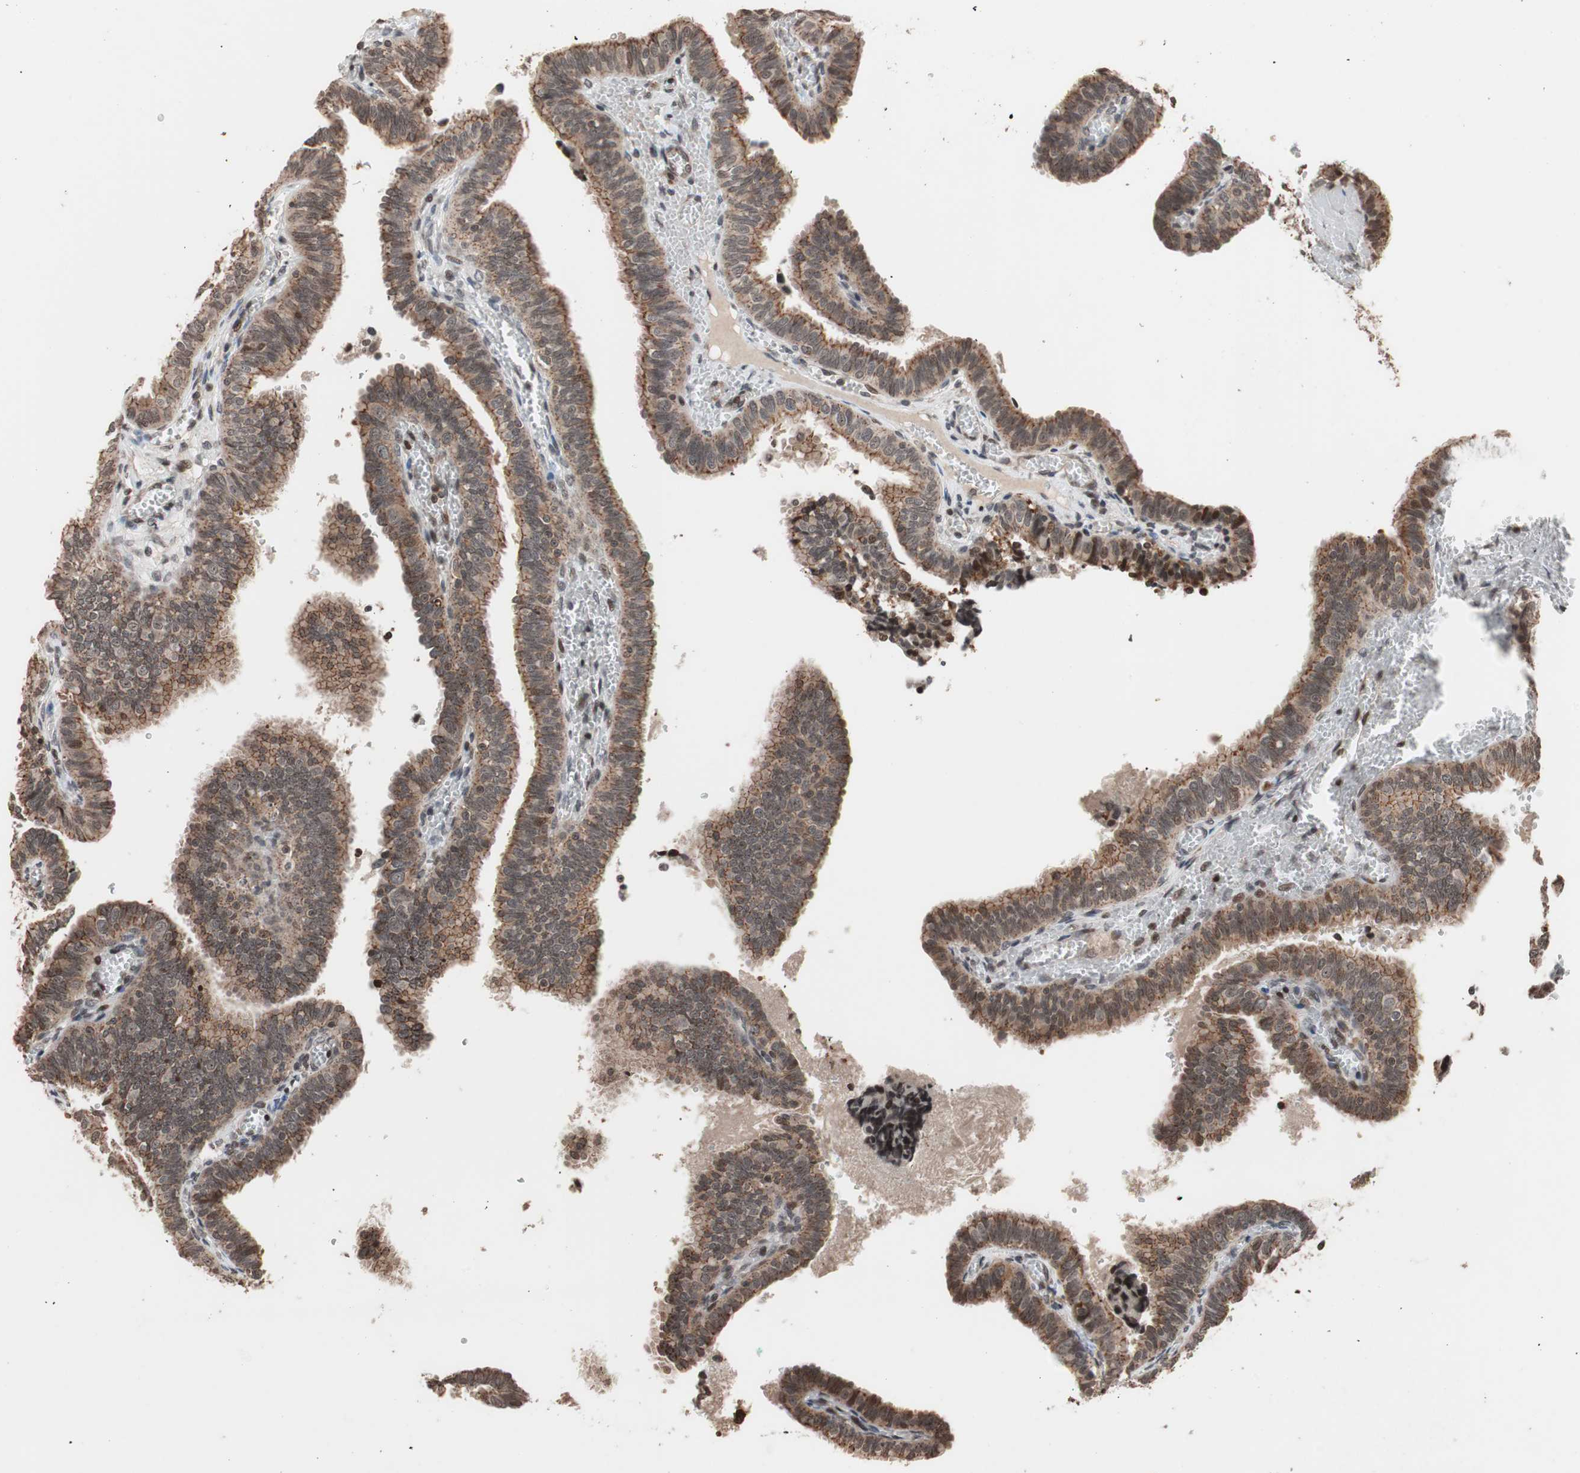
{"staining": {"intensity": "moderate", "quantity": ">75%", "location": "cytoplasmic/membranous"}, "tissue": "fallopian tube", "cell_type": "Glandular cells", "image_type": "normal", "snomed": [{"axis": "morphology", "description": "Normal tissue, NOS"}, {"axis": "topography", "description": "Fallopian tube"}], "caption": "IHC staining of unremarkable fallopian tube, which displays medium levels of moderate cytoplasmic/membranous expression in about >75% of glandular cells indicating moderate cytoplasmic/membranous protein expression. The staining was performed using DAB (3,3'-diaminobenzidine) (brown) for protein detection and nuclei were counterstained in hematoxylin (blue).", "gene": "ZFC3H1", "patient": {"sex": "female", "age": 46}}